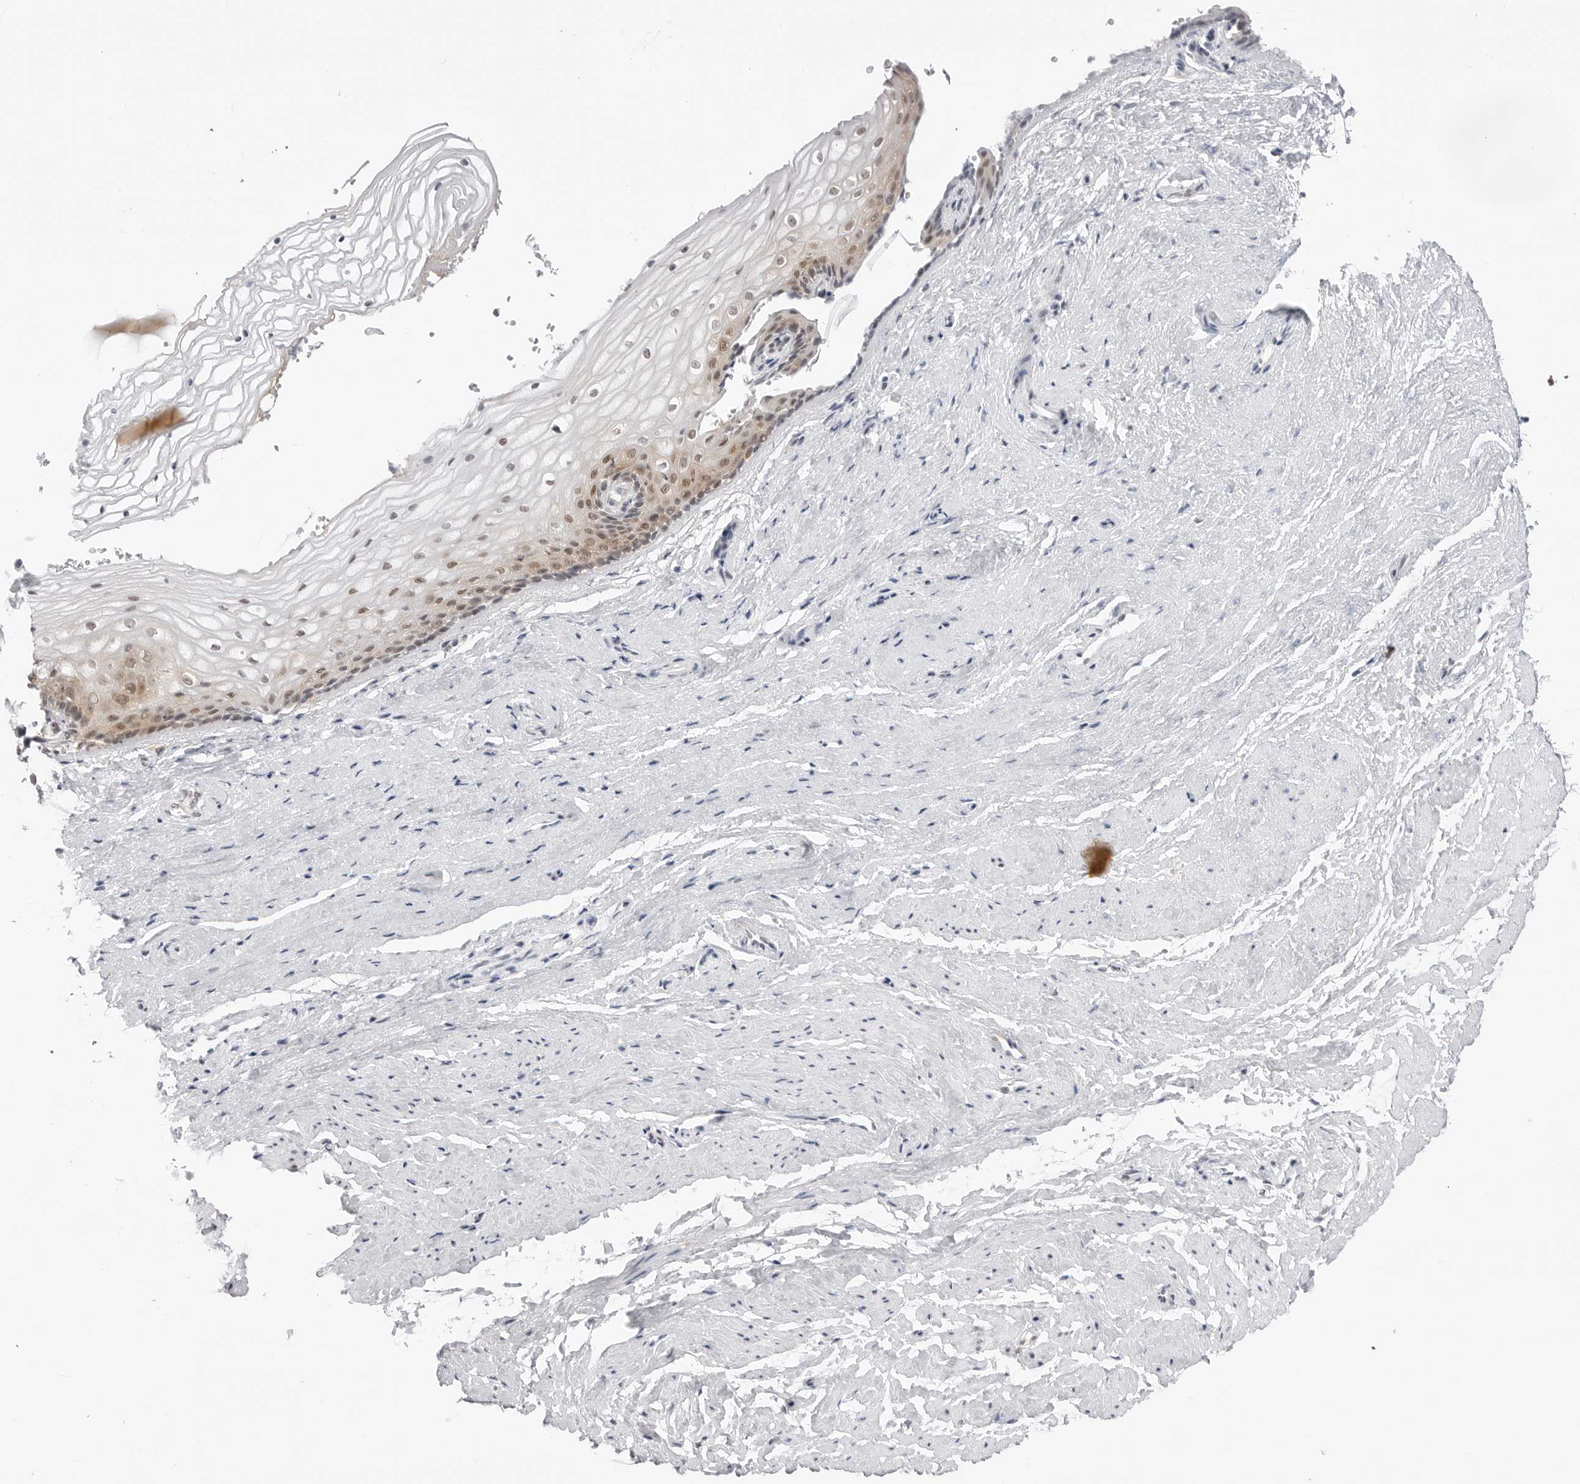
{"staining": {"intensity": "moderate", "quantity": "25%-75%", "location": "nuclear"}, "tissue": "vagina", "cell_type": "Squamous epithelial cells", "image_type": "normal", "snomed": [{"axis": "morphology", "description": "Normal tissue, NOS"}, {"axis": "topography", "description": "Vagina"}], "caption": "High-power microscopy captured an immunohistochemistry (IHC) histopathology image of unremarkable vagina, revealing moderate nuclear expression in approximately 25%-75% of squamous epithelial cells.", "gene": "PPP2R5C", "patient": {"sex": "female", "age": 46}}